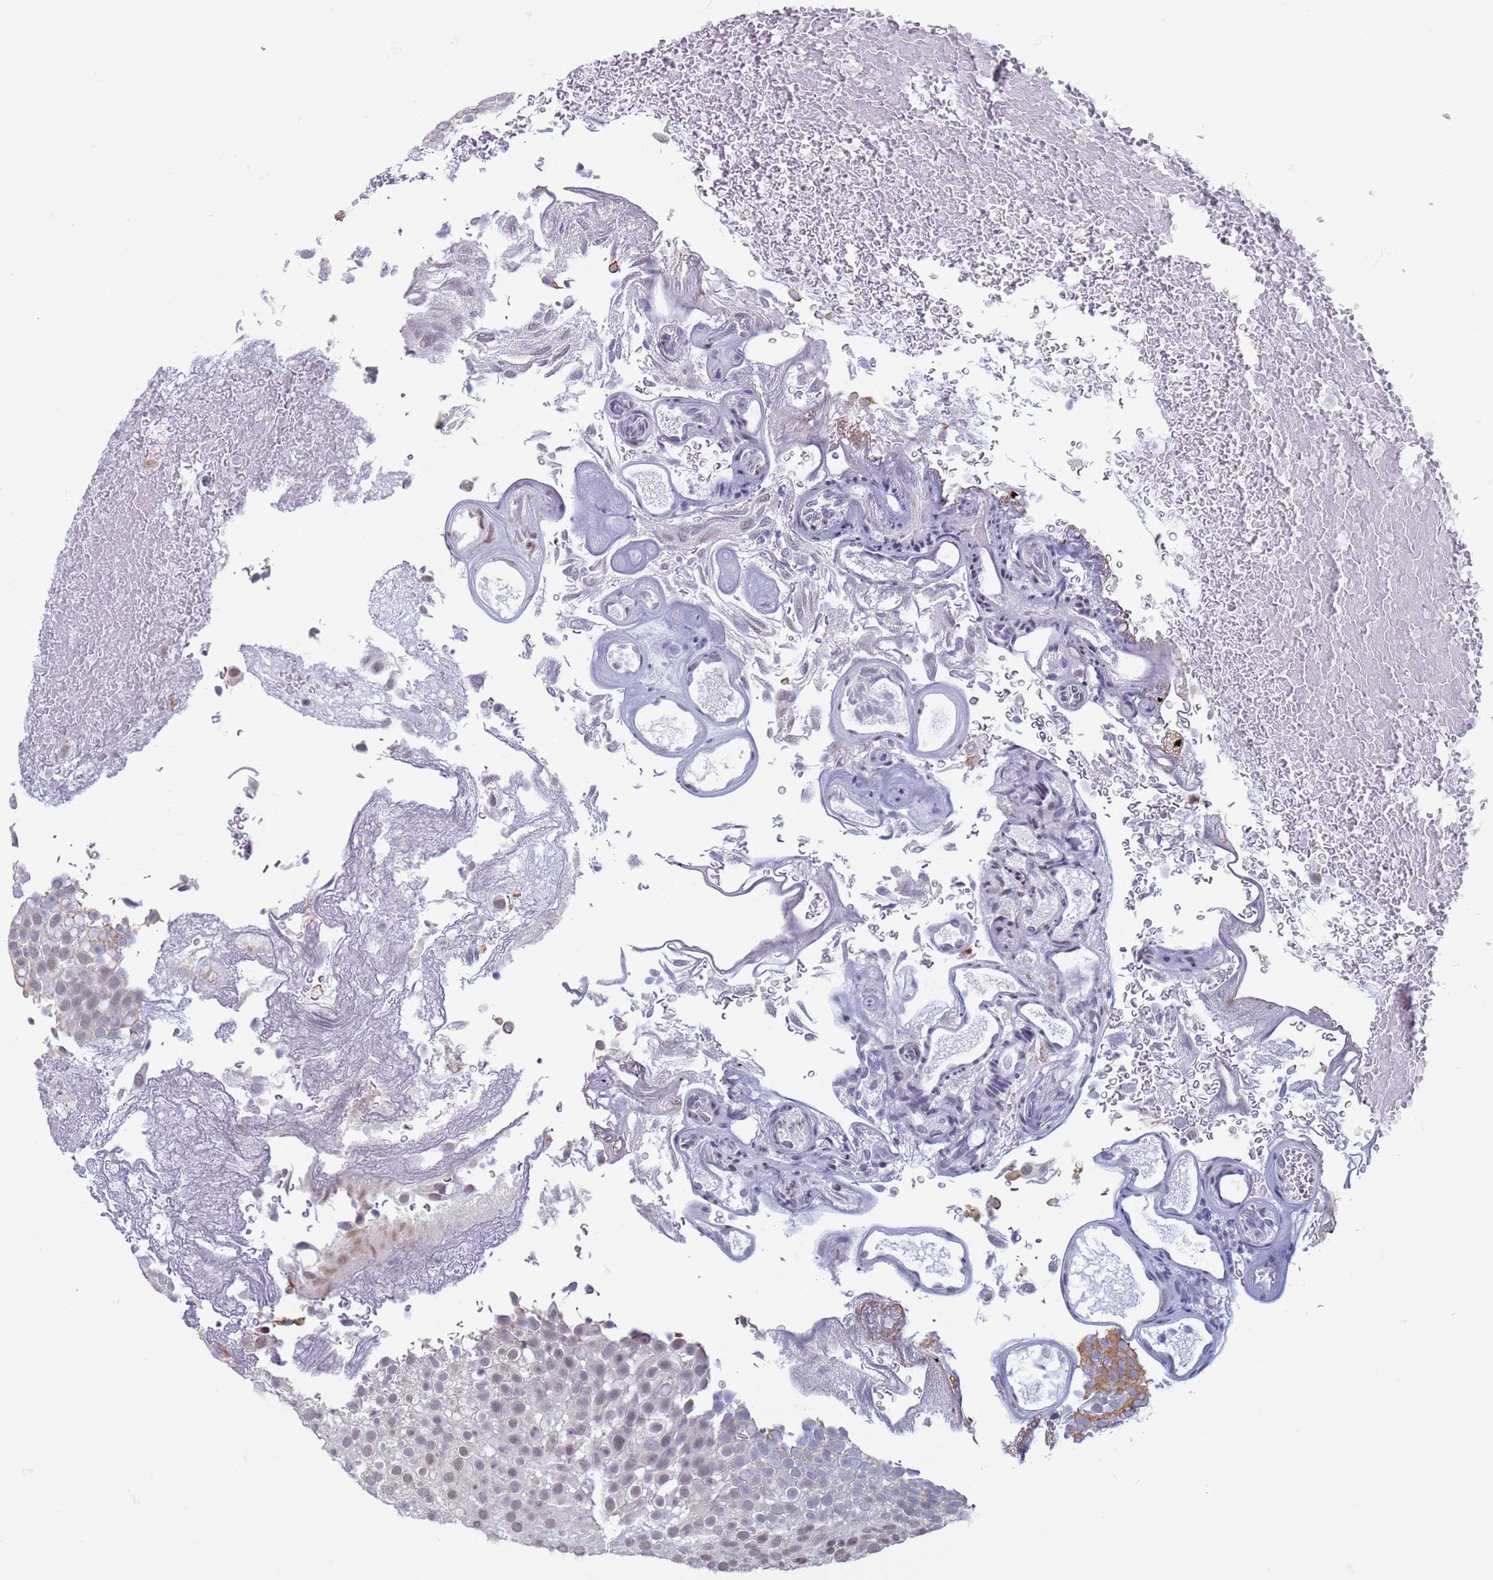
{"staining": {"intensity": "weak", "quantity": "25%-75%", "location": "nuclear"}, "tissue": "urothelial cancer", "cell_type": "Tumor cells", "image_type": "cancer", "snomed": [{"axis": "morphology", "description": "Urothelial carcinoma, Low grade"}, {"axis": "topography", "description": "Urinary bladder"}], "caption": "Immunohistochemical staining of low-grade urothelial carcinoma exhibits weak nuclear protein expression in approximately 25%-75% of tumor cells.", "gene": "SAE1", "patient": {"sex": "male", "age": 78}}